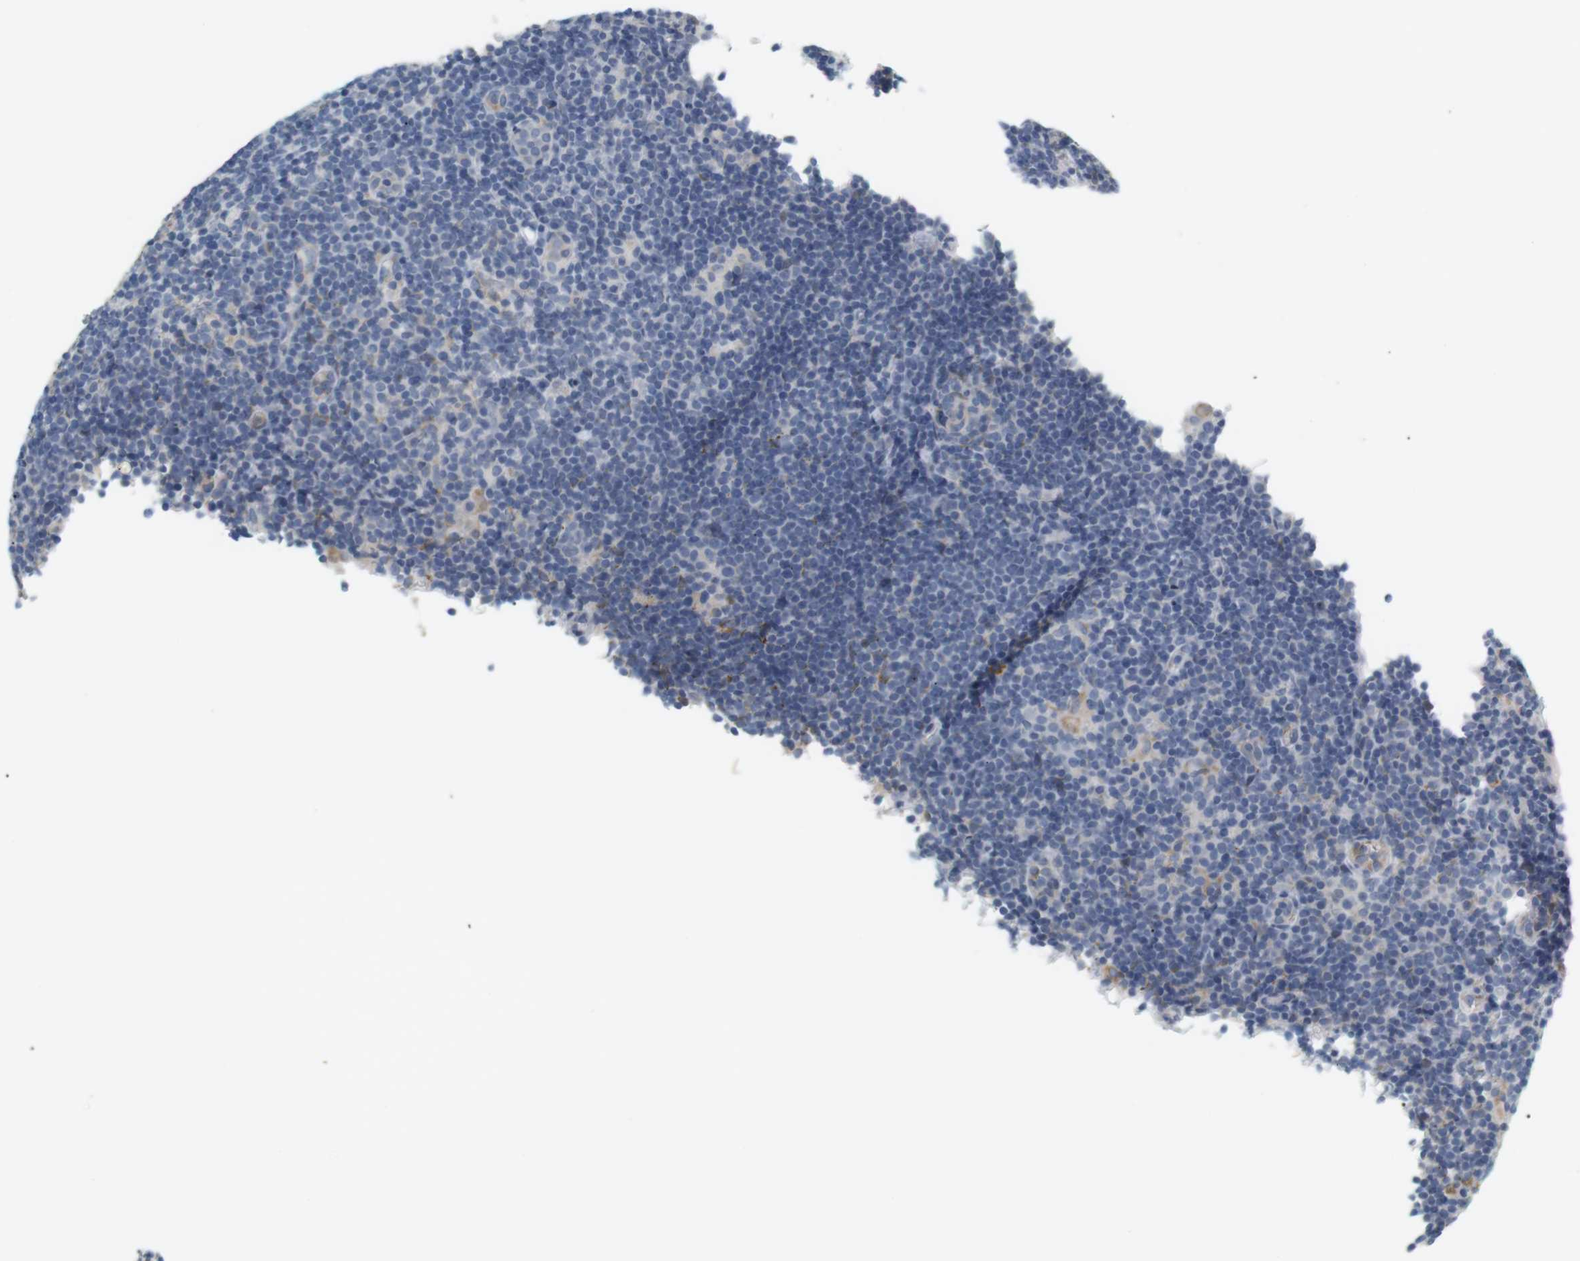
{"staining": {"intensity": "negative", "quantity": "none", "location": "none"}, "tissue": "lymphoma", "cell_type": "Tumor cells", "image_type": "cancer", "snomed": [{"axis": "morphology", "description": "Hodgkin's disease, NOS"}, {"axis": "topography", "description": "Lymph node"}], "caption": "A photomicrograph of human Hodgkin's disease is negative for staining in tumor cells.", "gene": "CD300E", "patient": {"sex": "female", "age": 57}}